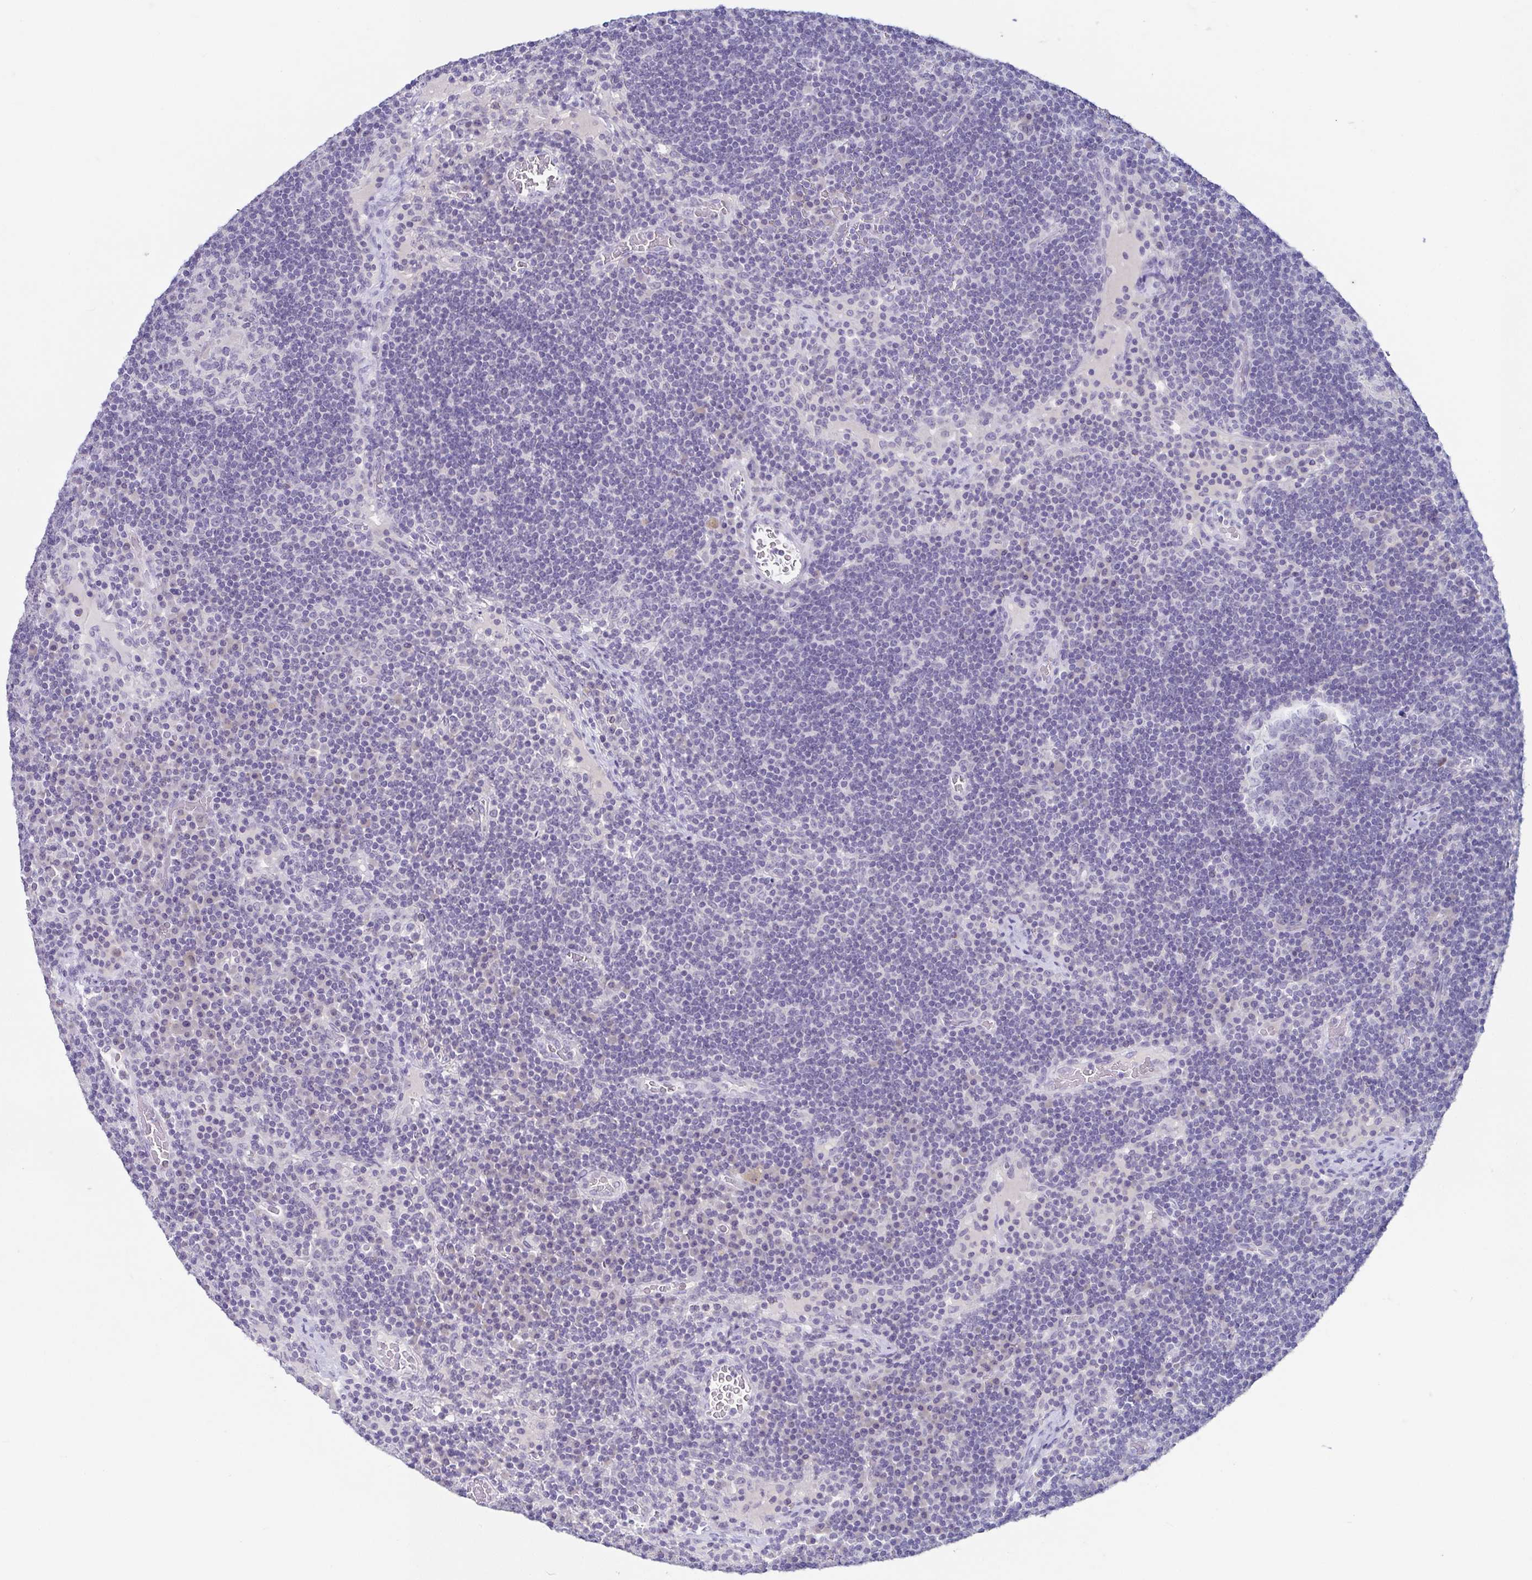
{"staining": {"intensity": "negative", "quantity": "none", "location": "none"}, "tissue": "lymph node", "cell_type": "Germinal center cells", "image_type": "normal", "snomed": [{"axis": "morphology", "description": "Normal tissue, NOS"}, {"axis": "topography", "description": "Lymph node"}], "caption": "The histopathology image demonstrates no staining of germinal center cells in benign lymph node. (DAB immunohistochemistry visualized using brightfield microscopy, high magnification).", "gene": "TP73", "patient": {"sex": "male", "age": 67}}